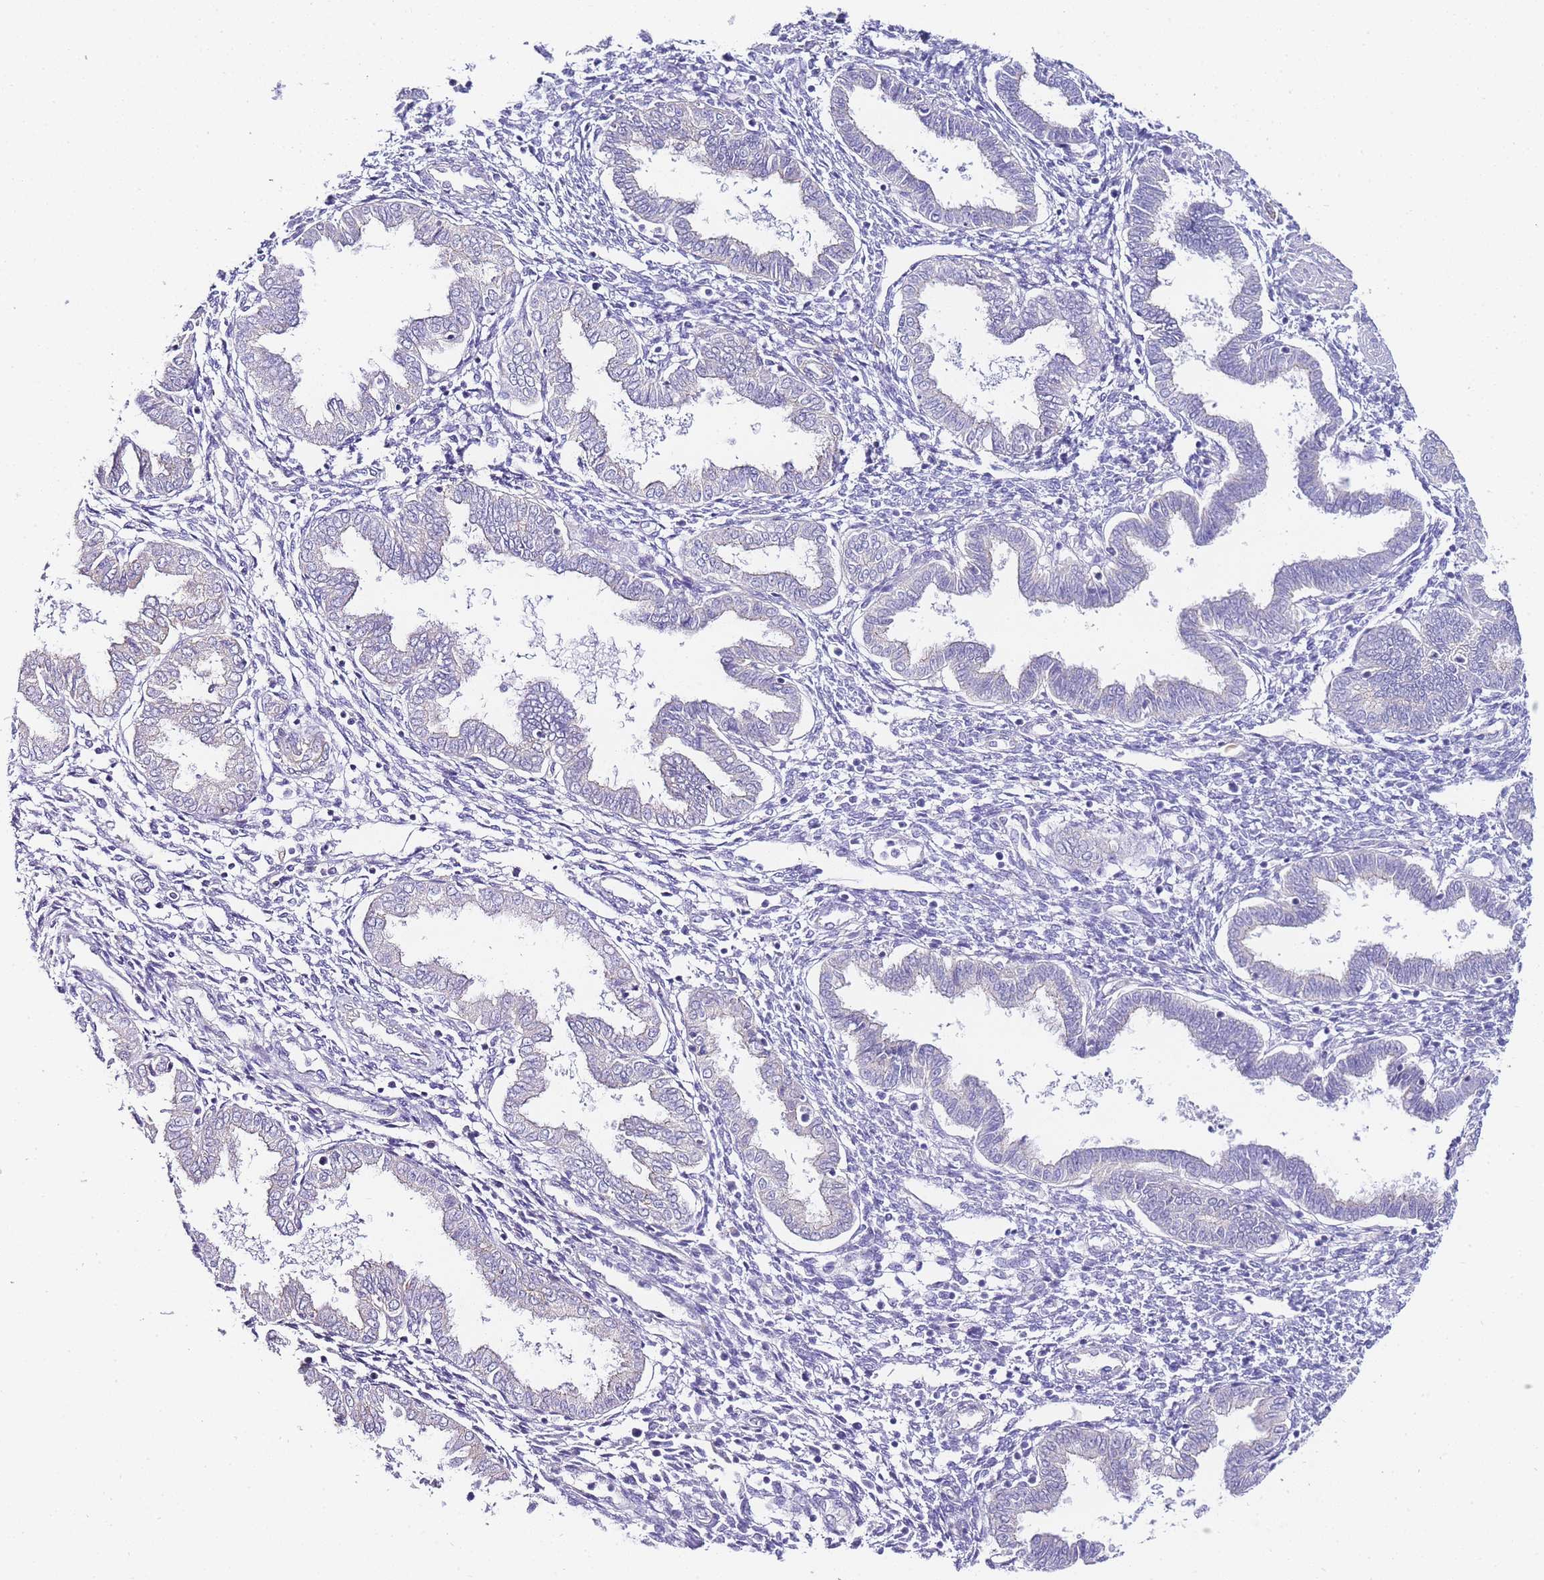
{"staining": {"intensity": "negative", "quantity": "none", "location": "none"}, "tissue": "endometrium", "cell_type": "Cells in endometrial stroma", "image_type": "normal", "snomed": [{"axis": "morphology", "description": "Normal tissue, NOS"}, {"axis": "topography", "description": "Endometrium"}], "caption": "IHC image of benign endometrium: endometrium stained with DAB (3,3'-diaminobenzidine) displays no significant protein staining in cells in endometrial stroma.", "gene": "PDCD7", "patient": {"sex": "female", "age": 33}}